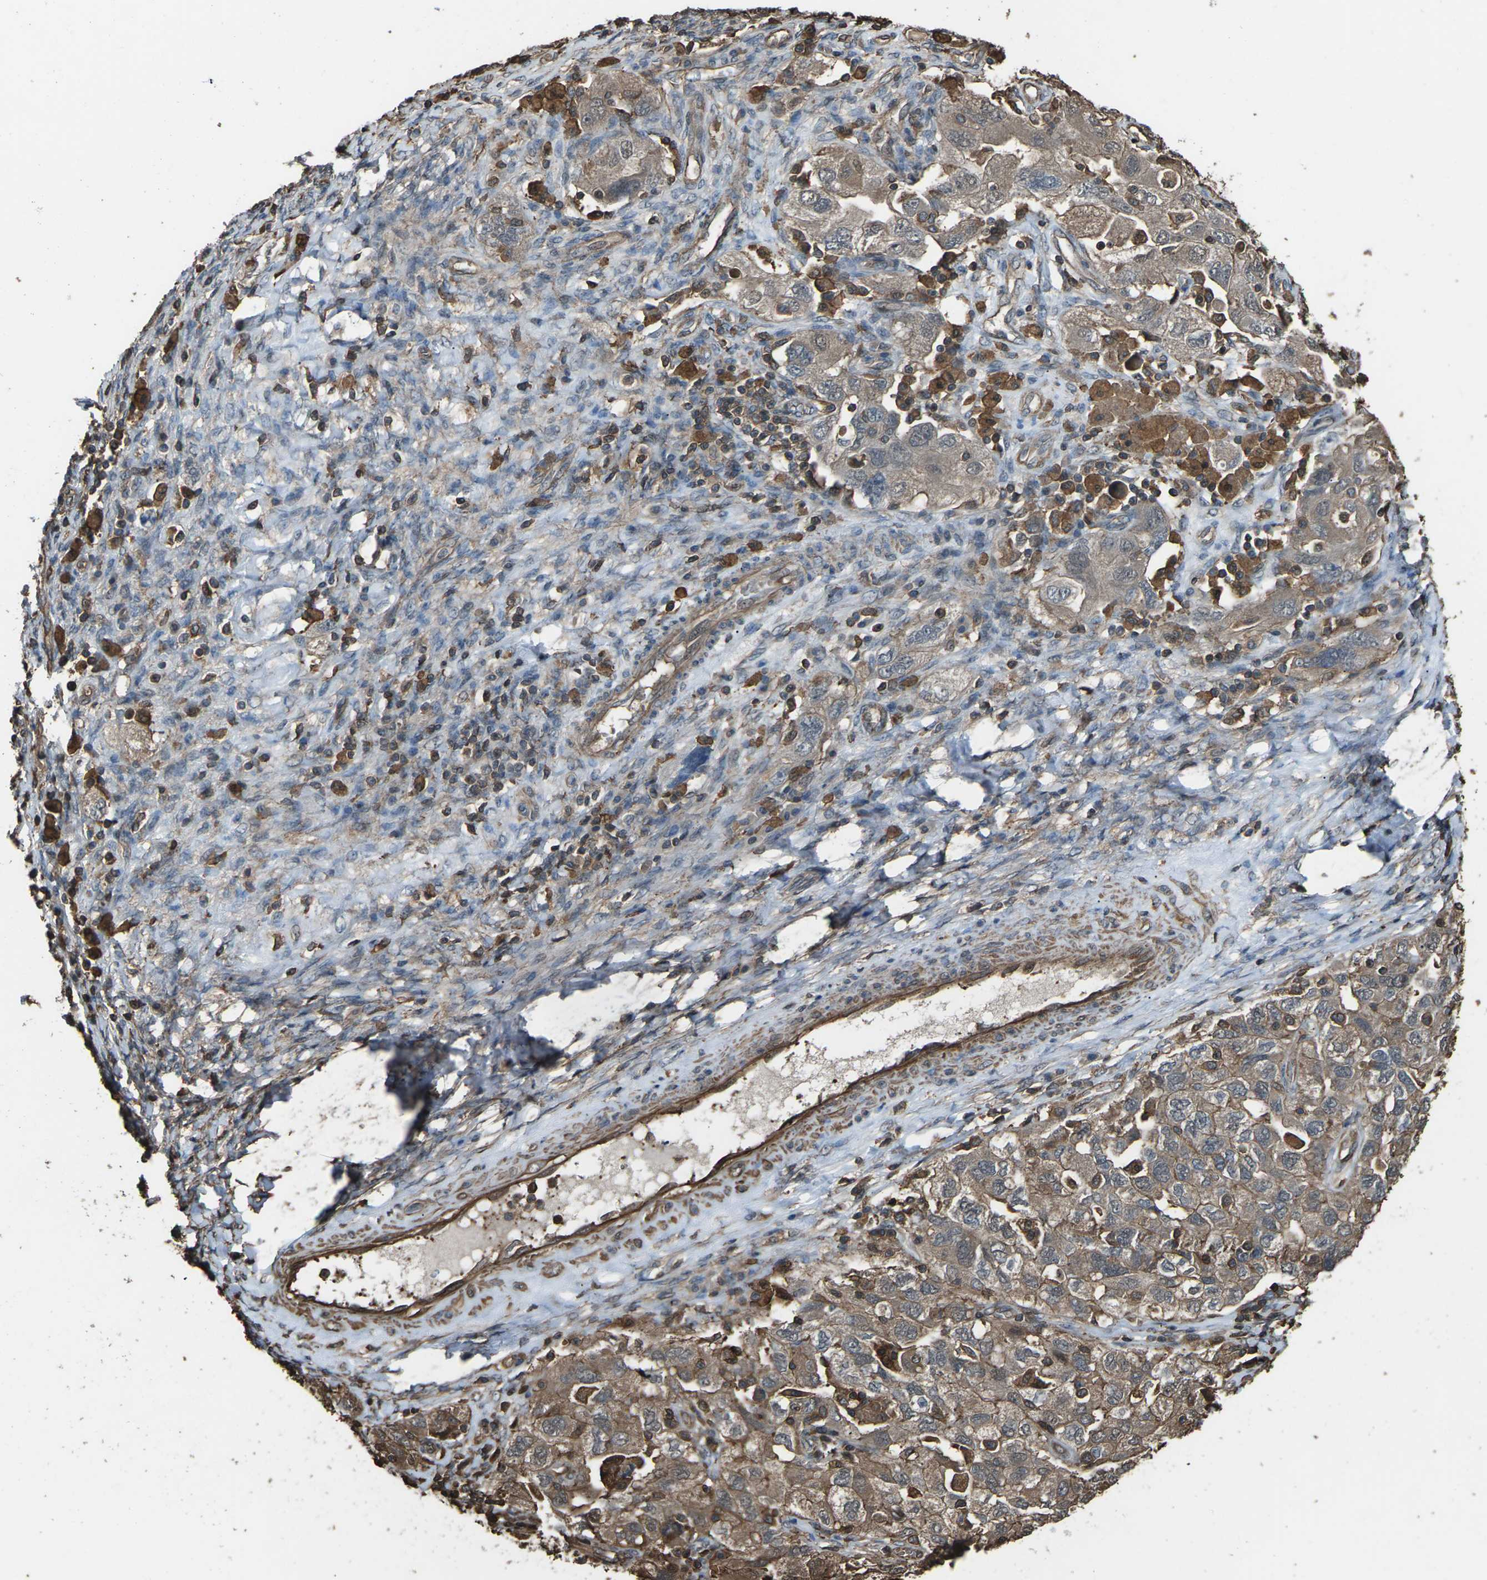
{"staining": {"intensity": "moderate", "quantity": ">75%", "location": "cytoplasmic/membranous"}, "tissue": "ovarian cancer", "cell_type": "Tumor cells", "image_type": "cancer", "snomed": [{"axis": "morphology", "description": "Carcinoma, NOS"}, {"axis": "morphology", "description": "Cystadenocarcinoma, serous, NOS"}, {"axis": "topography", "description": "Ovary"}], "caption": "An image showing moderate cytoplasmic/membranous expression in about >75% of tumor cells in serous cystadenocarcinoma (ovarian), as visualized by brown immunohistochemical staining.", "gene": "DHPS", "patient": {"sex": "female", "age": 69}}